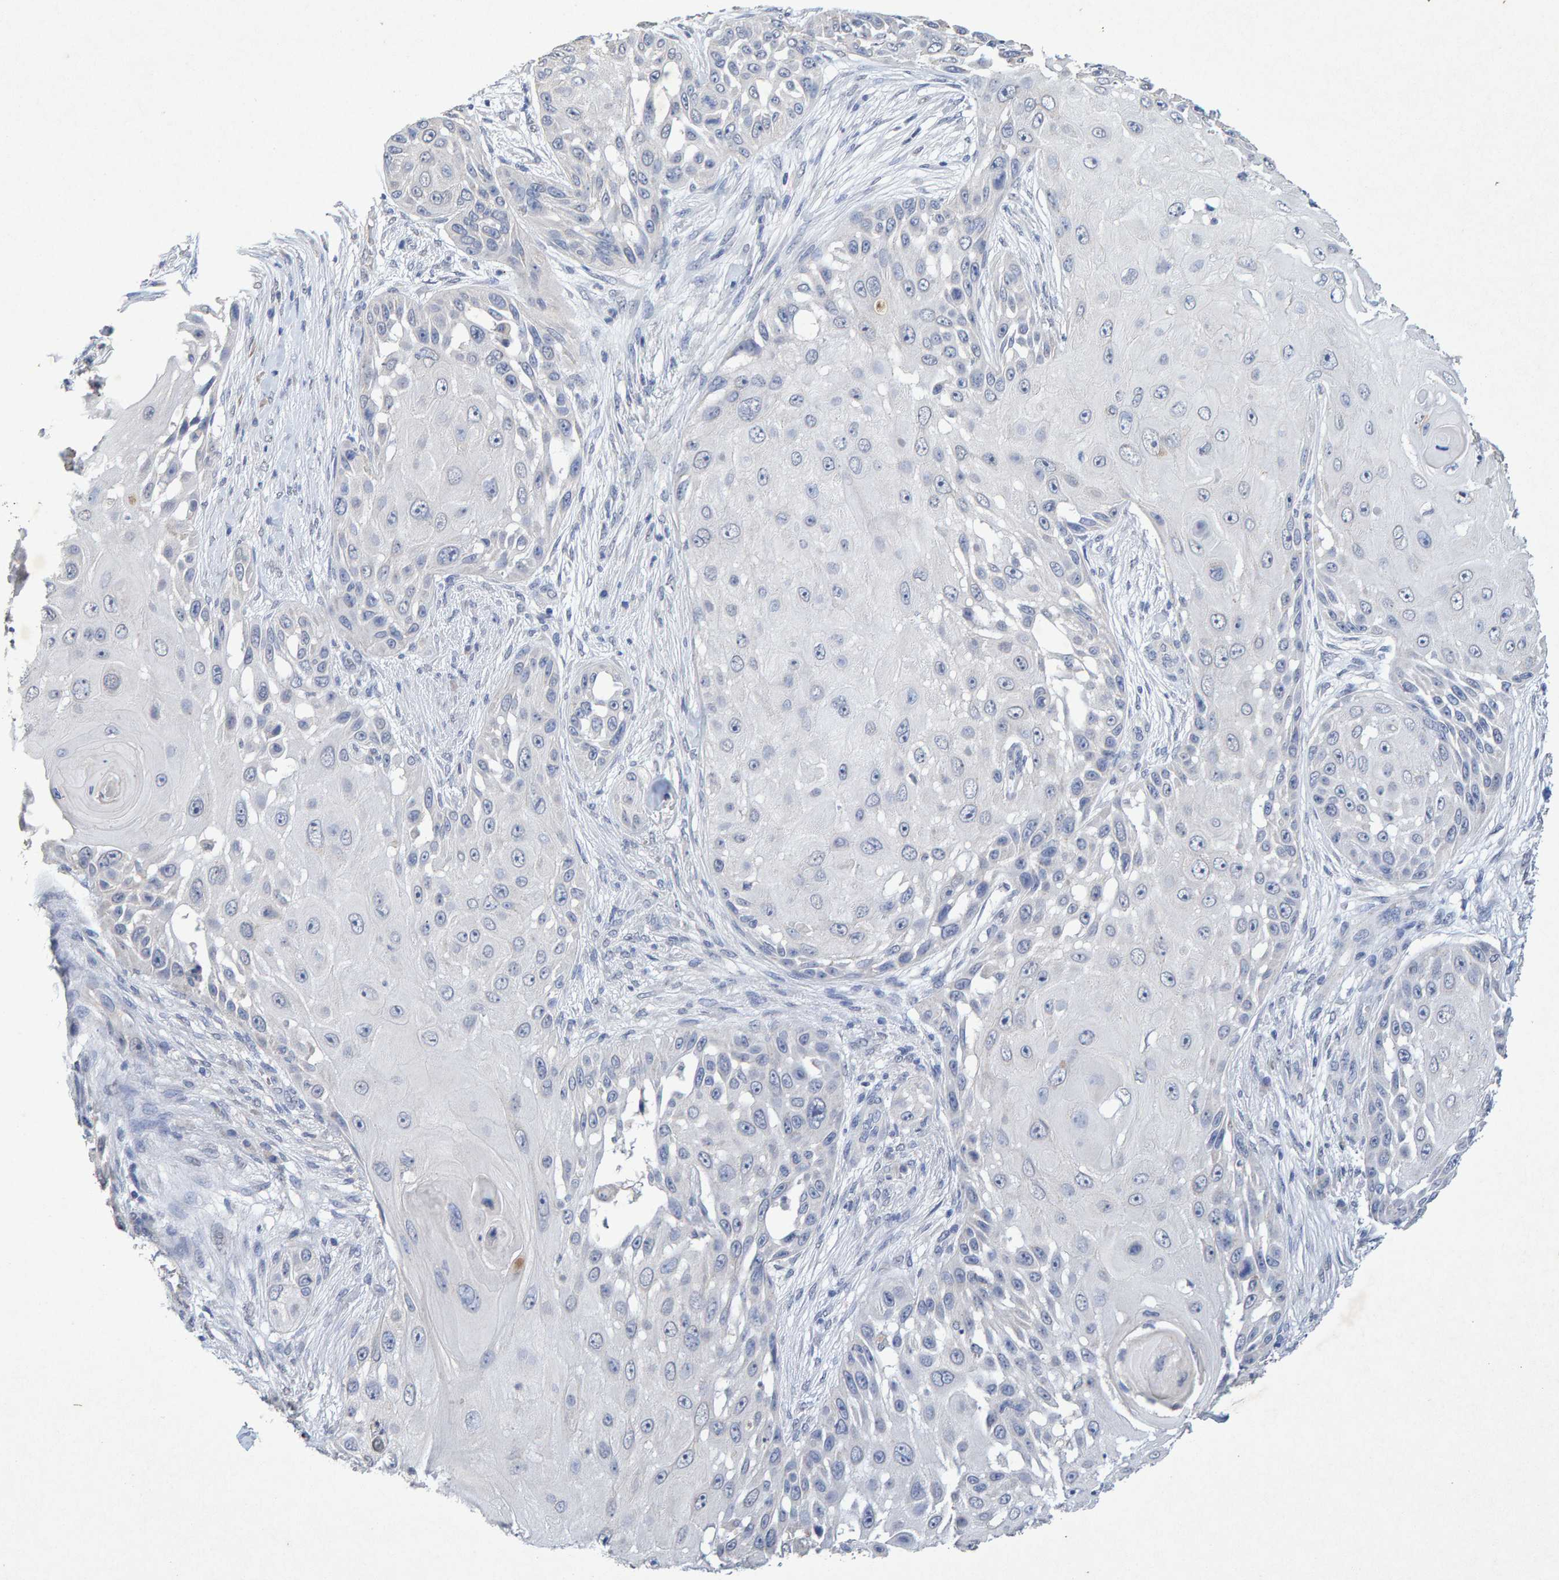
{"staining": {"intensity": "negative", "quantity": "none", "location": "none"}, "tissue": "skin cancer", "cell_type": "Tumor cells", "image_type": "cancer", "snomed": [{"axis": "morphology", "description": "Squamous cell carcinoma, NOS"}, {"axis": "topography", "description": "Skin"}], "caption": "A micrograph of human skin cancer is negative for staining in tumor cells.", "gene": "CTH", "patient": {"sex": "female", "age": 44}}